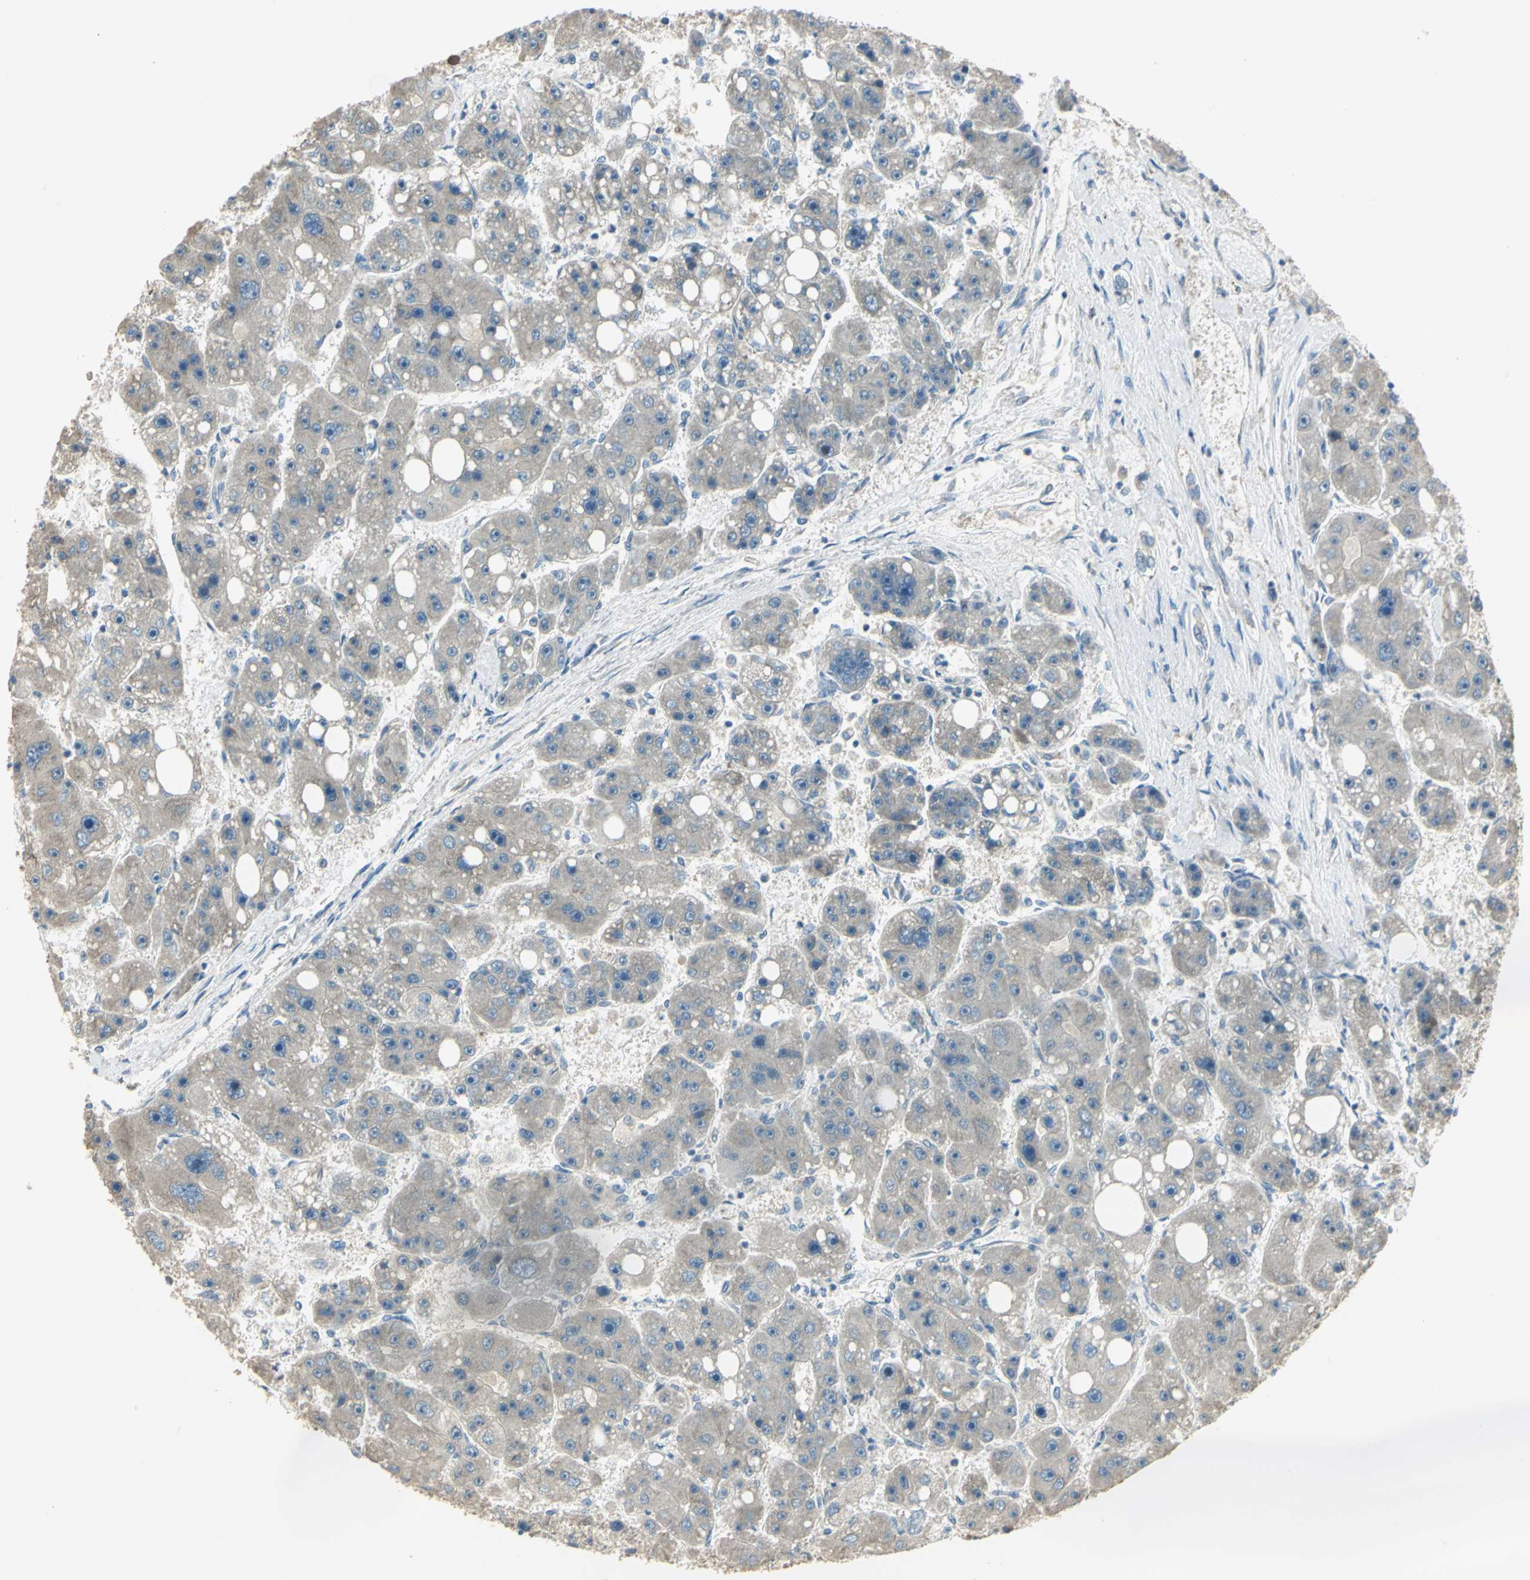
{"staining": {"intensity": "weak", "quantity": ">75%", "location": "cytoplasmic/membranous"}, "tissue": "liver cancer", "cell_type": "Tumor cells", "image_type": "cancer", "snomed": [{"axis": "morphology", "description": "Carcinoma, Hepatocellular, NOS"}, {"axis": "topography", "description": "Liver"}], "caption": "Immunohistochemical staining of human hepatocellular carcinoma (liver) displays low levels of weak cytoplasmic/membranous protein positivity in about >75% of tumor cells.", "gene": "SHC2", "patient": {"sex": "female", "age": 61}}